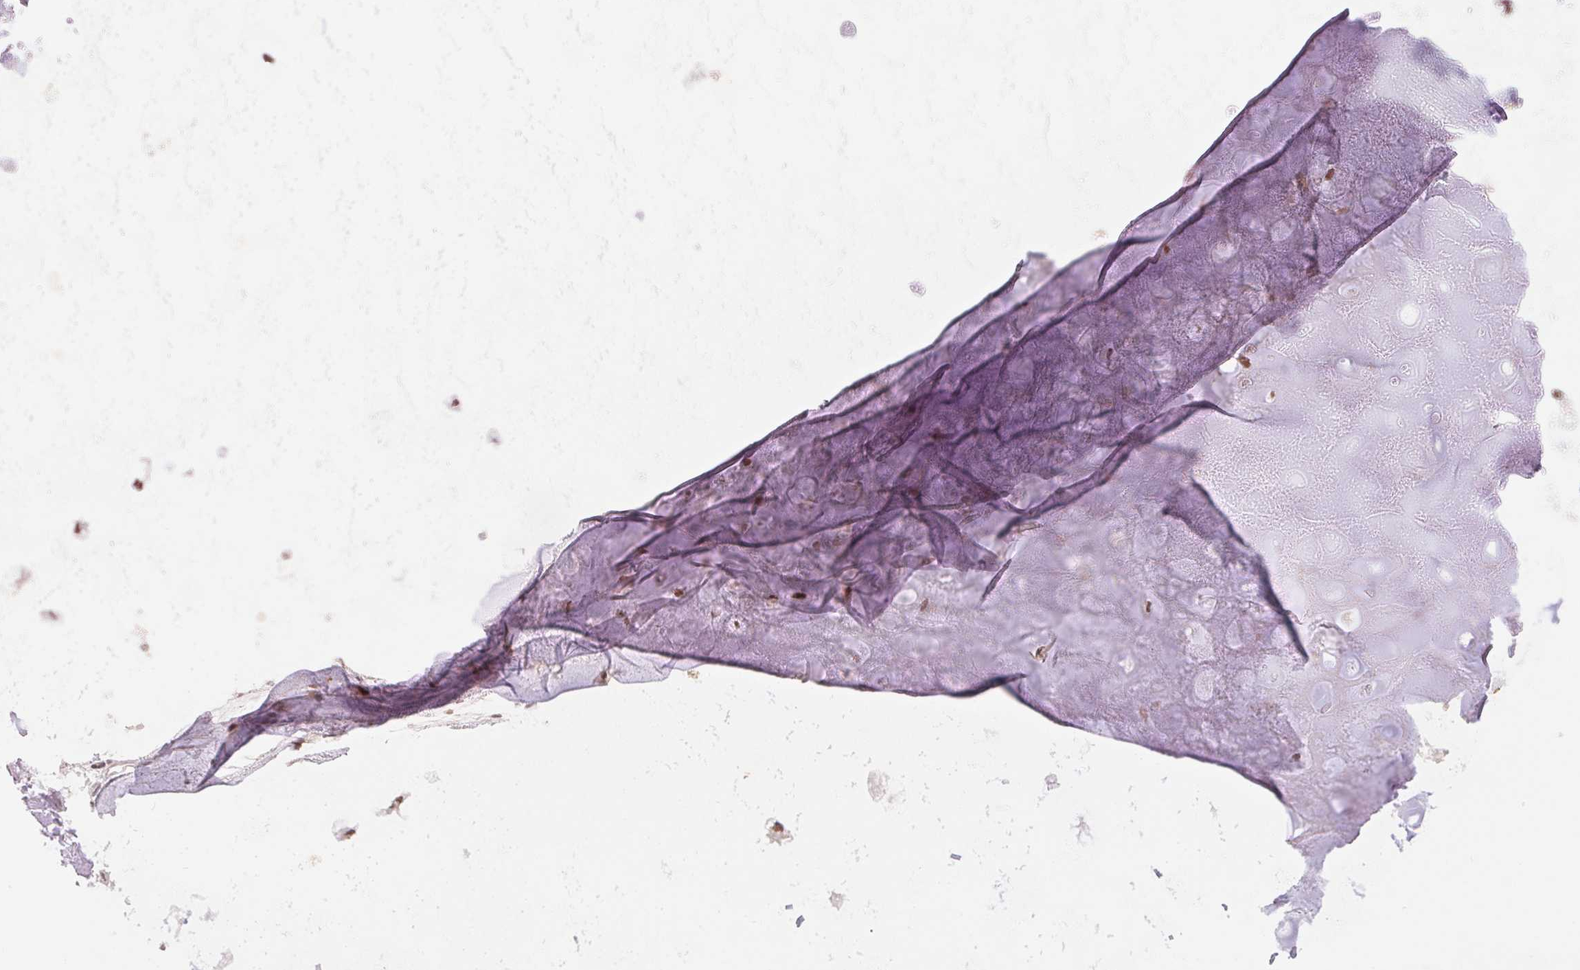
{"staining": {"intensity": "negative", "quantity": "none", "location": "none"}, "tissue": "adipose tissue", "cell_type": "Adipocytes", "image_type": "normal", "snomed": [{"axis": "morphology", "description": "Normal tissue, NOS"}, {"axis": "topography", "description": "Cartilage tissue"}], "caption": "Immunohistochemical staining of benign human adipose tissue reveals no significant staining in adipocytes.", "gene": "HMGN3", "patient": {"sex": "male", "age": 57}}